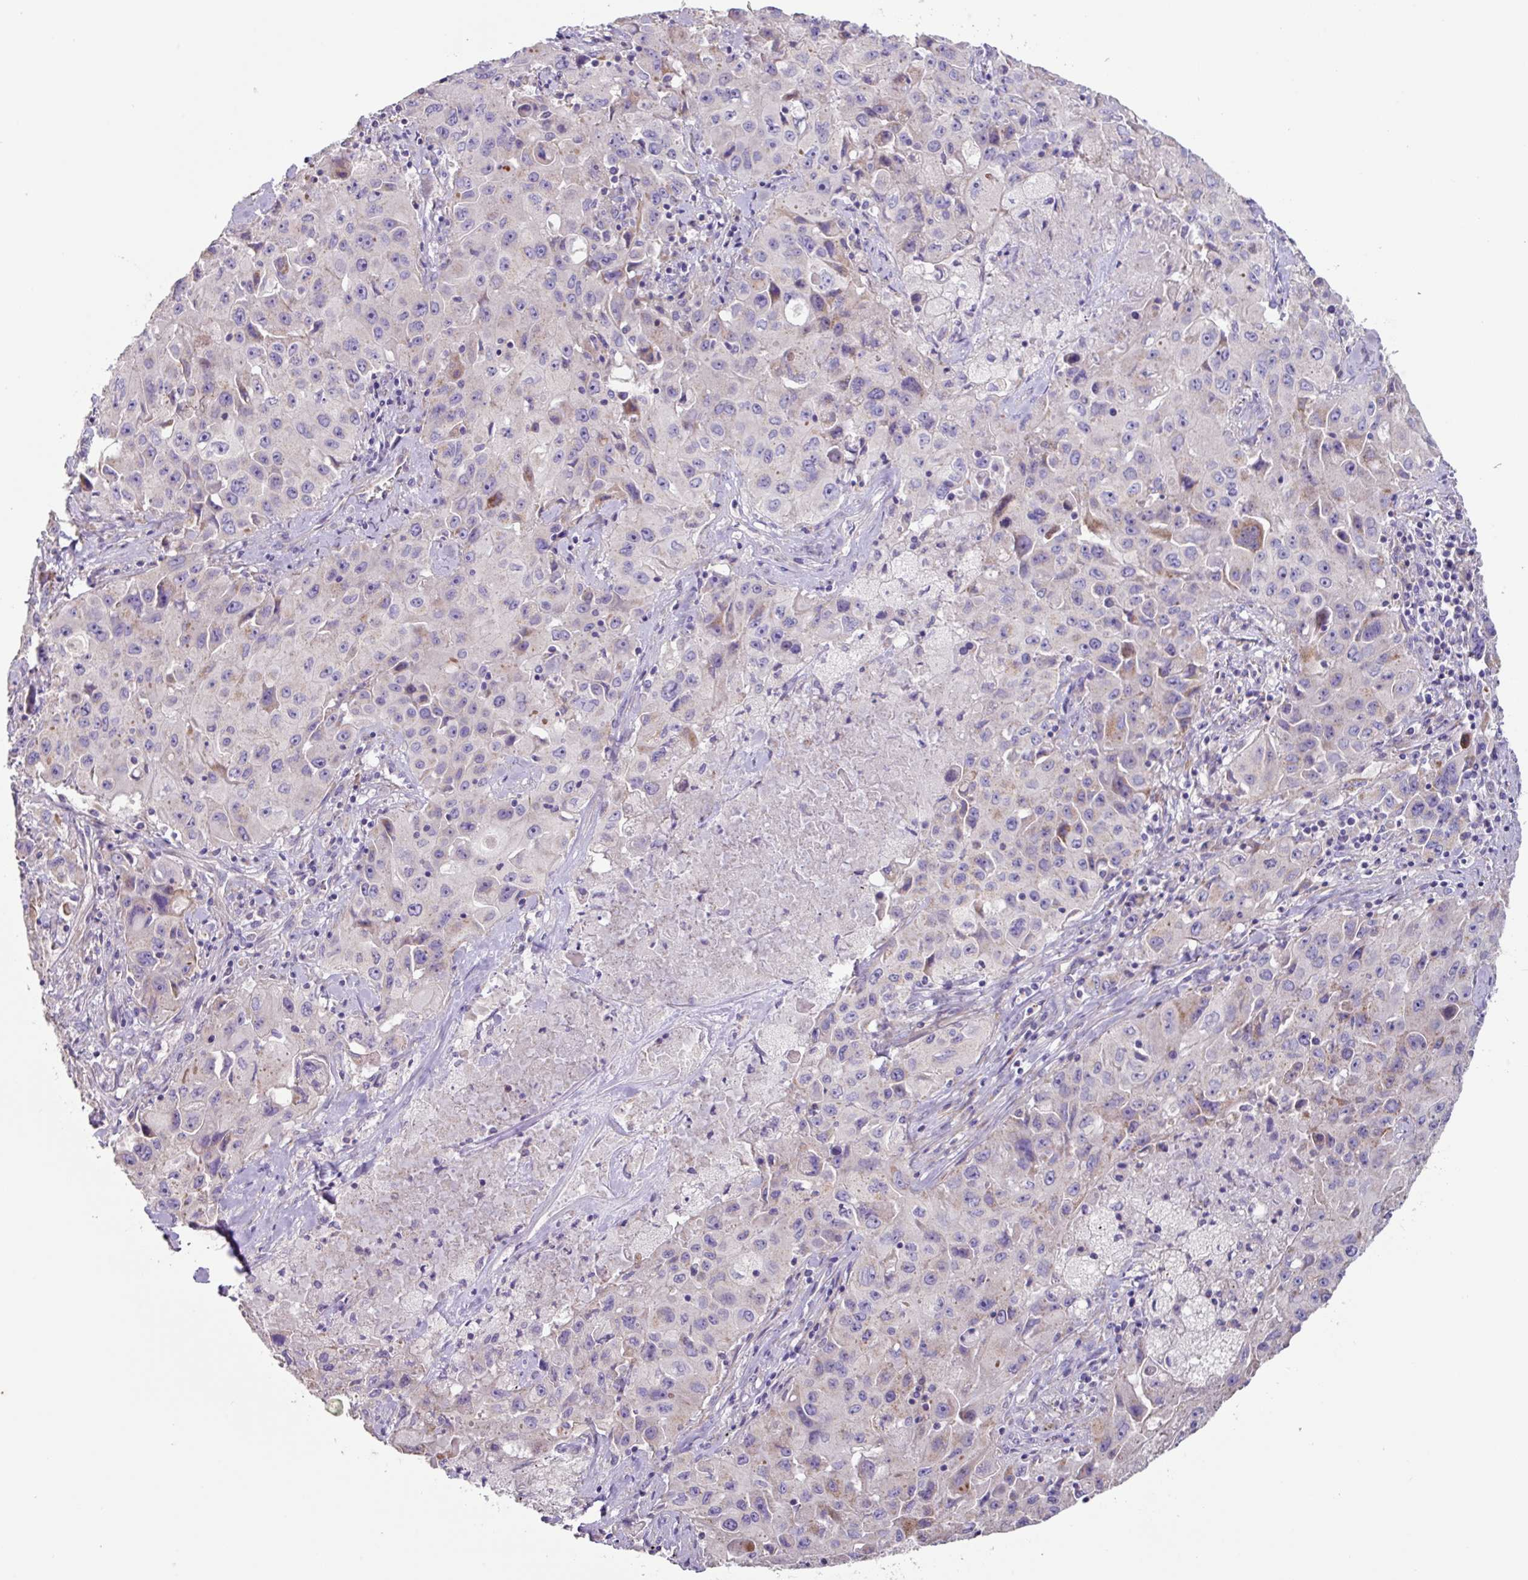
{"staining": {"intensity": "negative", "quantity": "none", "location": "none"}, "tissue": "lung cancer", "cell_type": "Tumor cells", "image_type": "cancer", "snomed": [{"axis": "morphology", "description": "Squamous cell carcinoma, NOS"}, {"axis": "topography", "description": "Lung"}], "caption": "Tumor cells show no significant staining in lung cancer.", "gene": "MRRF", "patient": {"sex": "male", "age": 63}}